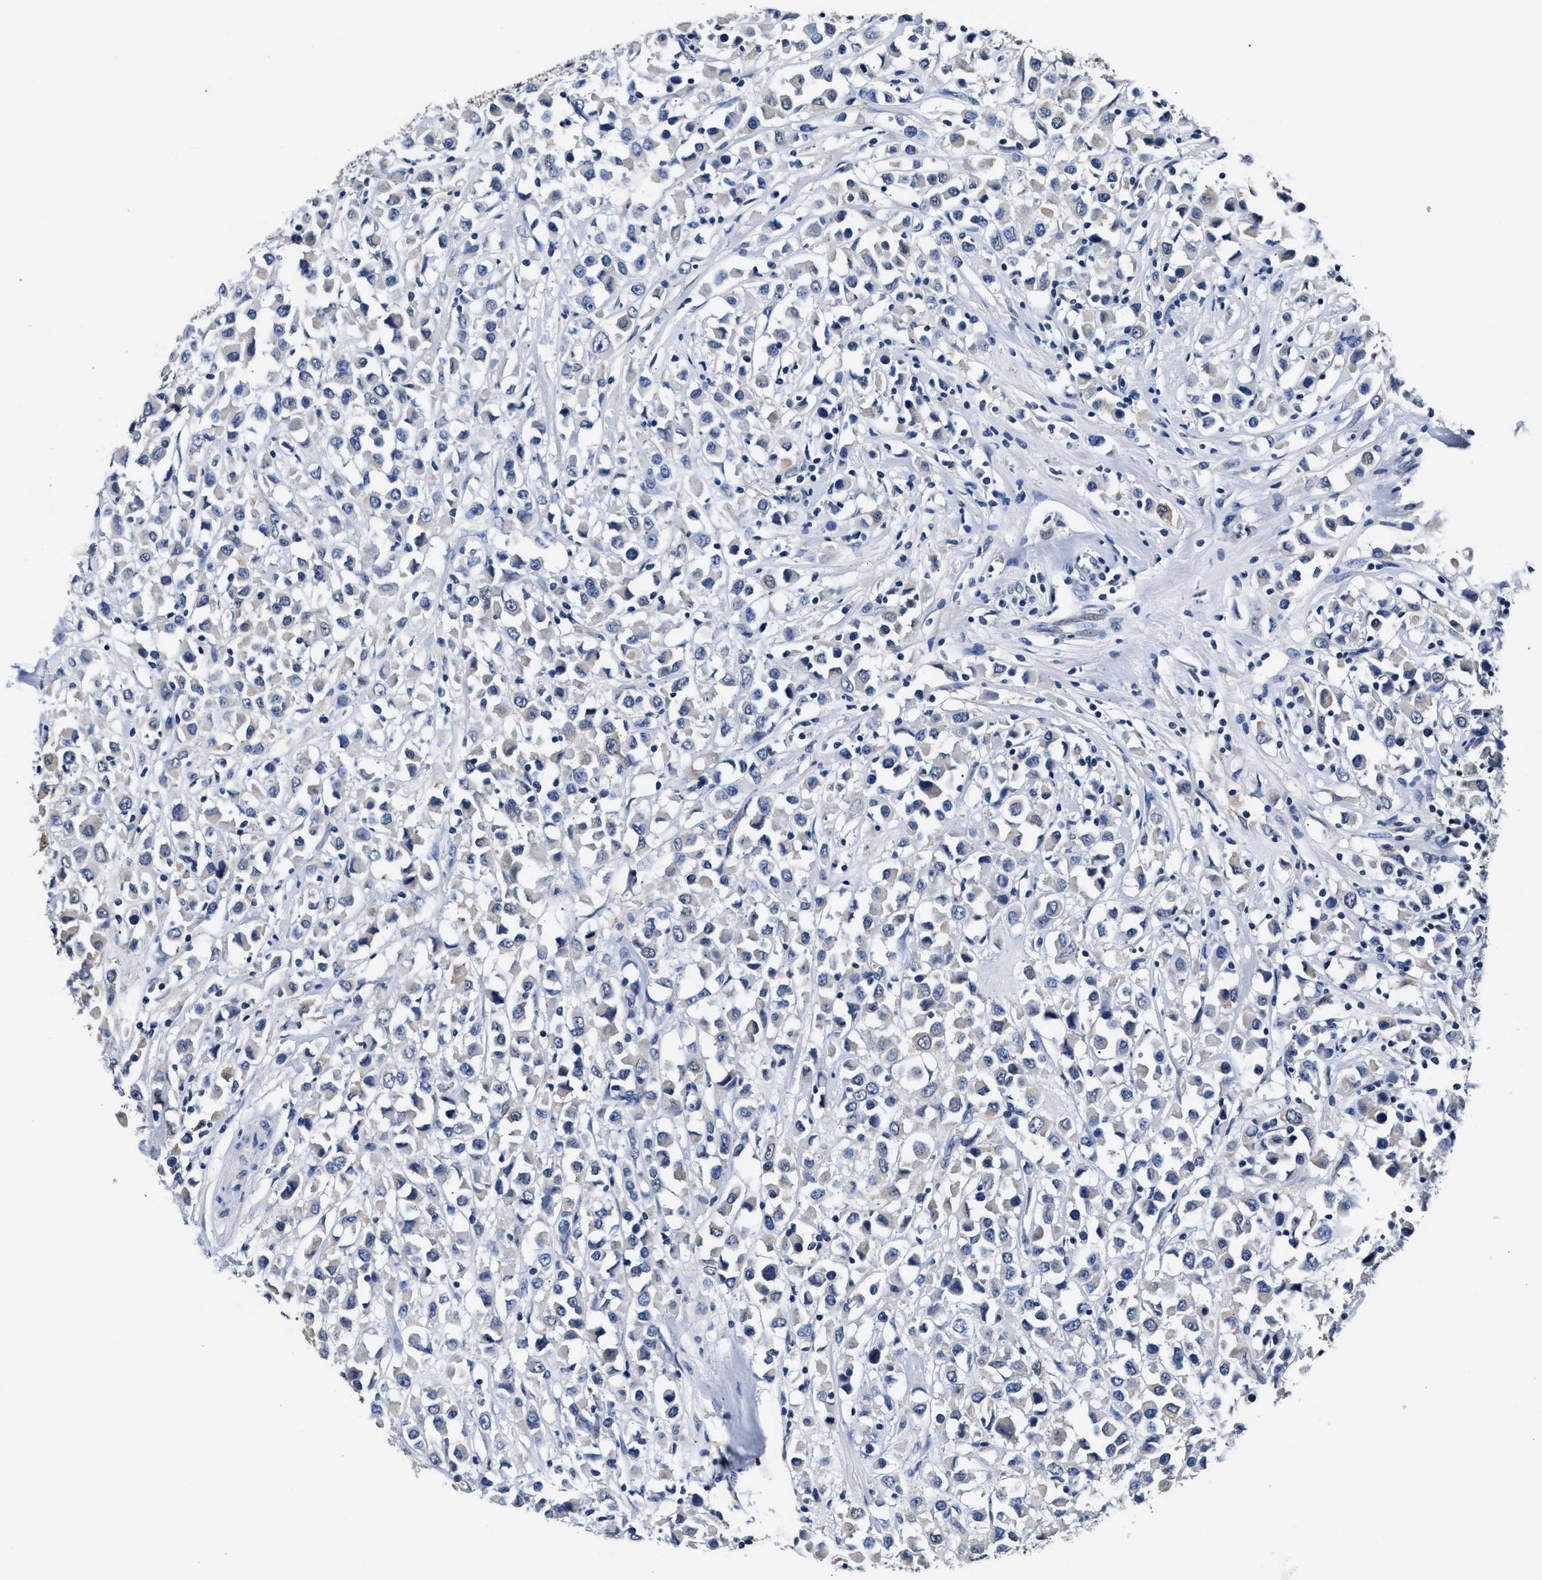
{"staining": {"intensity": "negative", "quantity": "none", "location": "none"}, "tissue": "breast cancer", "cell_type": "Tumor cells", "image_type": "cancer", "snomed": [{"axis": "morphology", "description": "Duct carcinoma"}, {"axis": "topography", "description": "Breast"}], "caption": "IHC image of human breast cancer stained for a protein (brown), which displays no expression in tumor cells.", "gene": "GSTM1", "patient": {"sex": "female", "age": 61}}